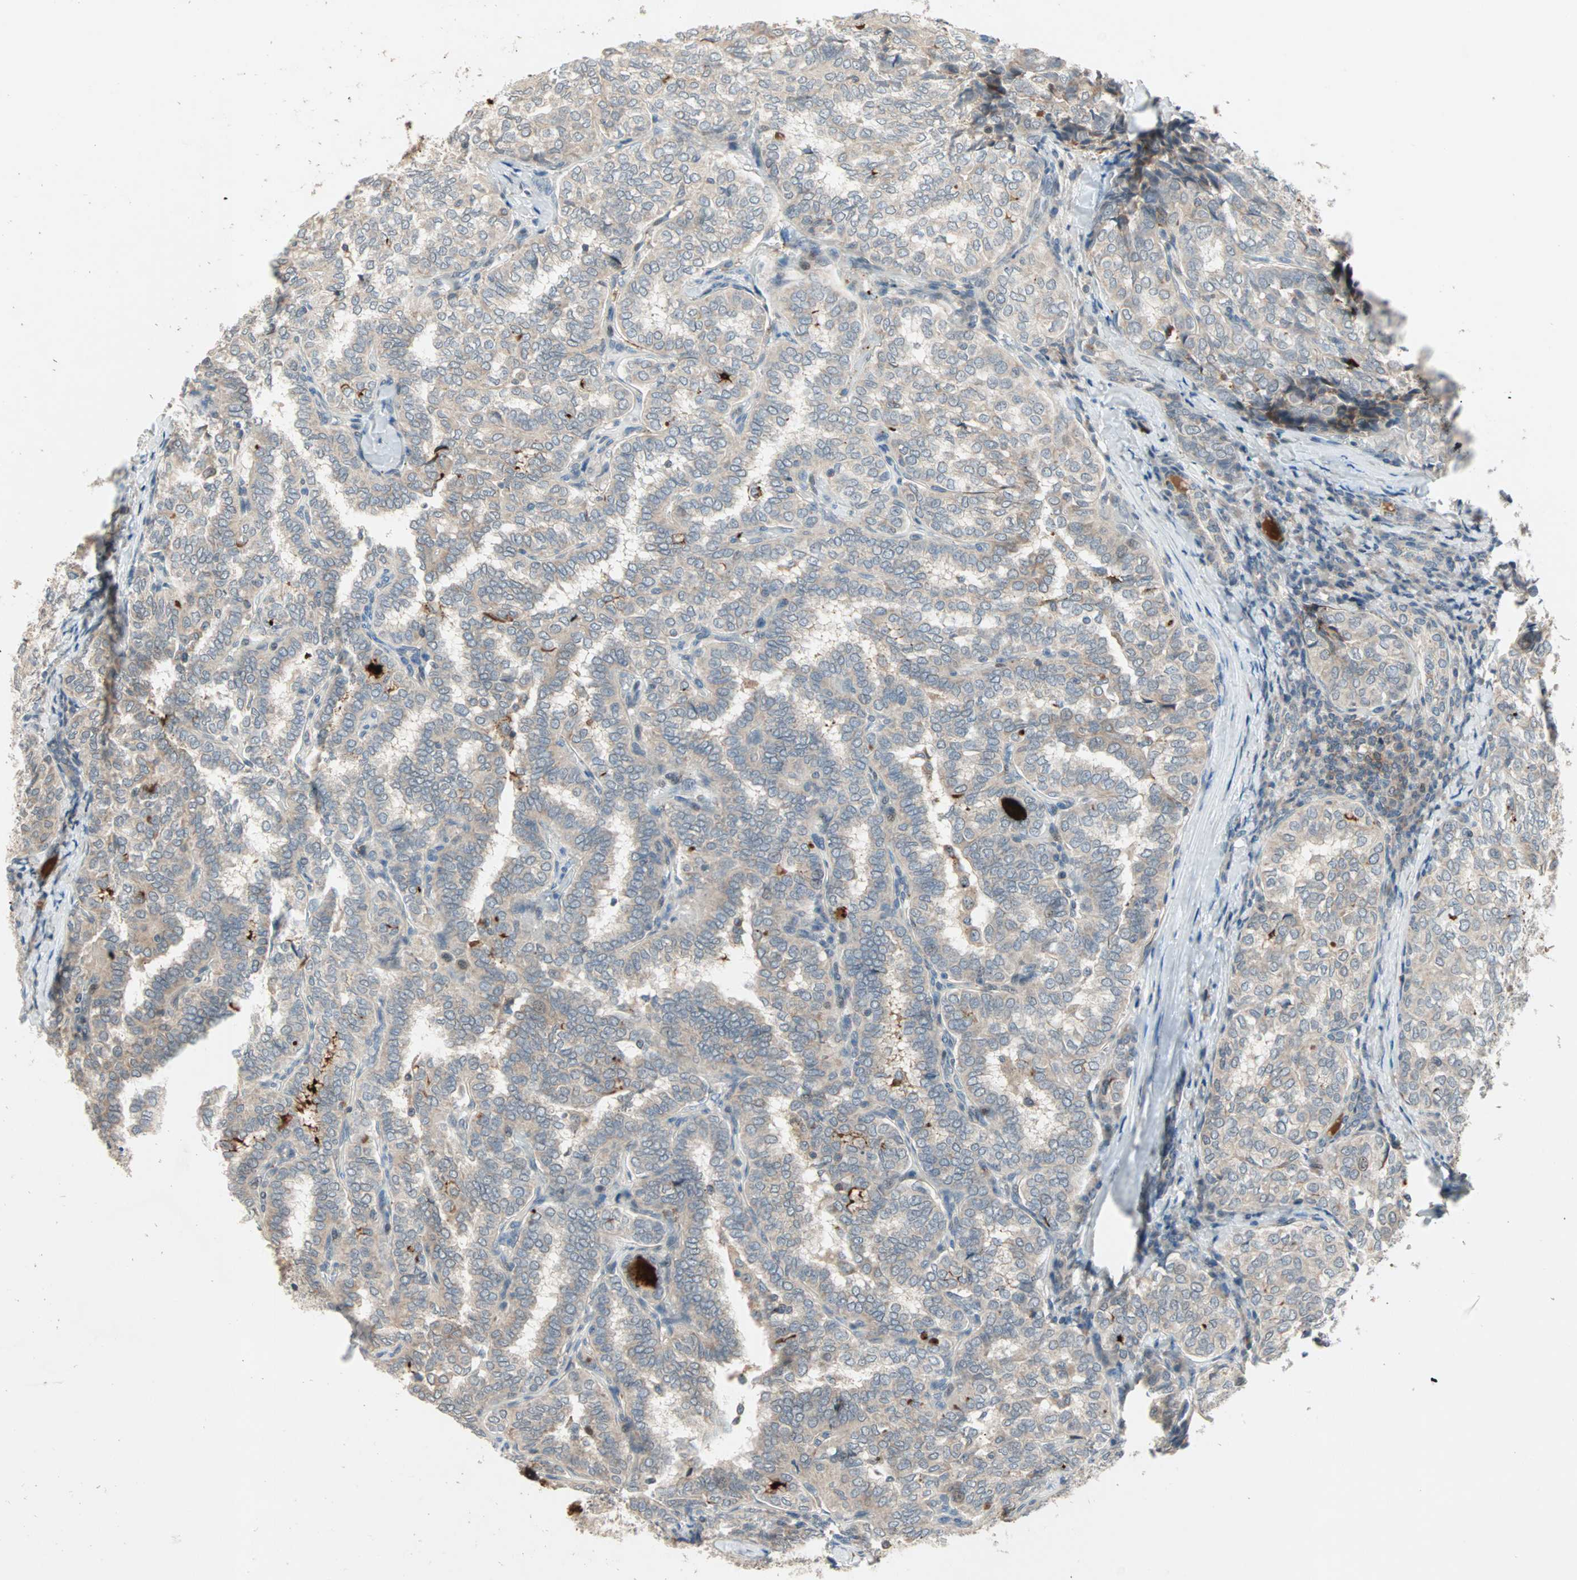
{"staining": {"intensity": "weak", "quantity": ">75%", "location": "cytoplasmic/membranous"}, "tissue": "thyroid cancer", "cell_type": "Tumor cells", "image_type": "cancer", "snomed": [{"axis": "morphology", "description": "Normal tissue, NOS"}, {"axis": "morphology", "description": "Papillary adenocarcinoma, NOS"}, {"axis": "topography", "description": "Thyroid gland"}], "caption": "Weak cytoplasmic/membranous expression for a protein is identified in approximately >75% of tumor cells of papillary adenocarcinoma (thyroid) using immunohistochemistry.", "gene": "PROS1", "patient": {"sex": "female", "age": 30}}